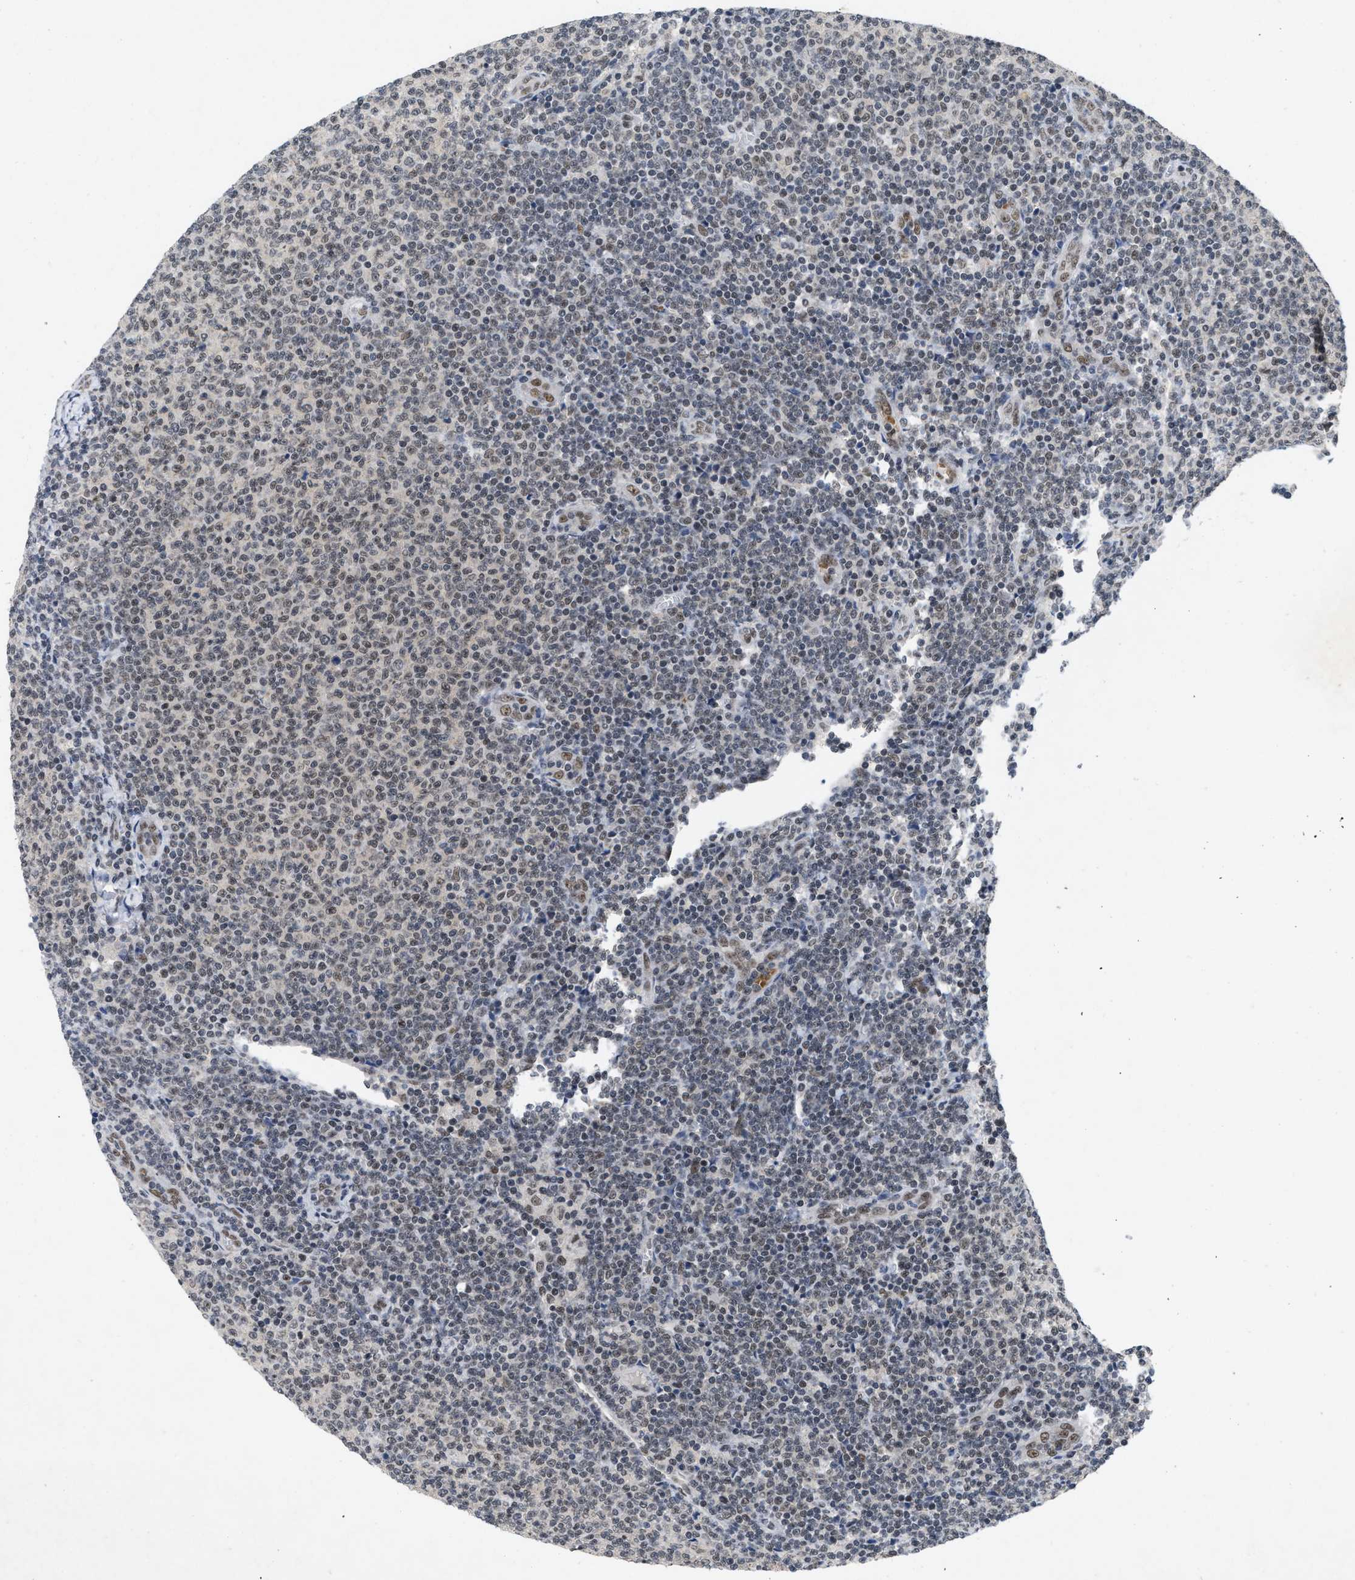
{"staining": {"intensity": "weak", "quantity": "25%-75%", "location": "nuclear"}, "tissue": "lymphoma", "cell_type": "Tumor cells", "image_type": "cancer", "snomed": [{"axis": "morphology", "description": "Malignant lymphoma, non-Hodgkin's type, Low grade"}, {"axis": "topography", "description": "Lymph node"}], "caption": "Low-grade malignant lymphoma, non-Hodgkin's type tissue displays weak nuclear expression in about 25%-75% of tumor cells, visualized by immunohistochemistry. Ihc stains the protein of interest in brown and the nuclei are stained blue.", "gene": "ZNF346", "patient": {"sex": "male", "age": 66}}